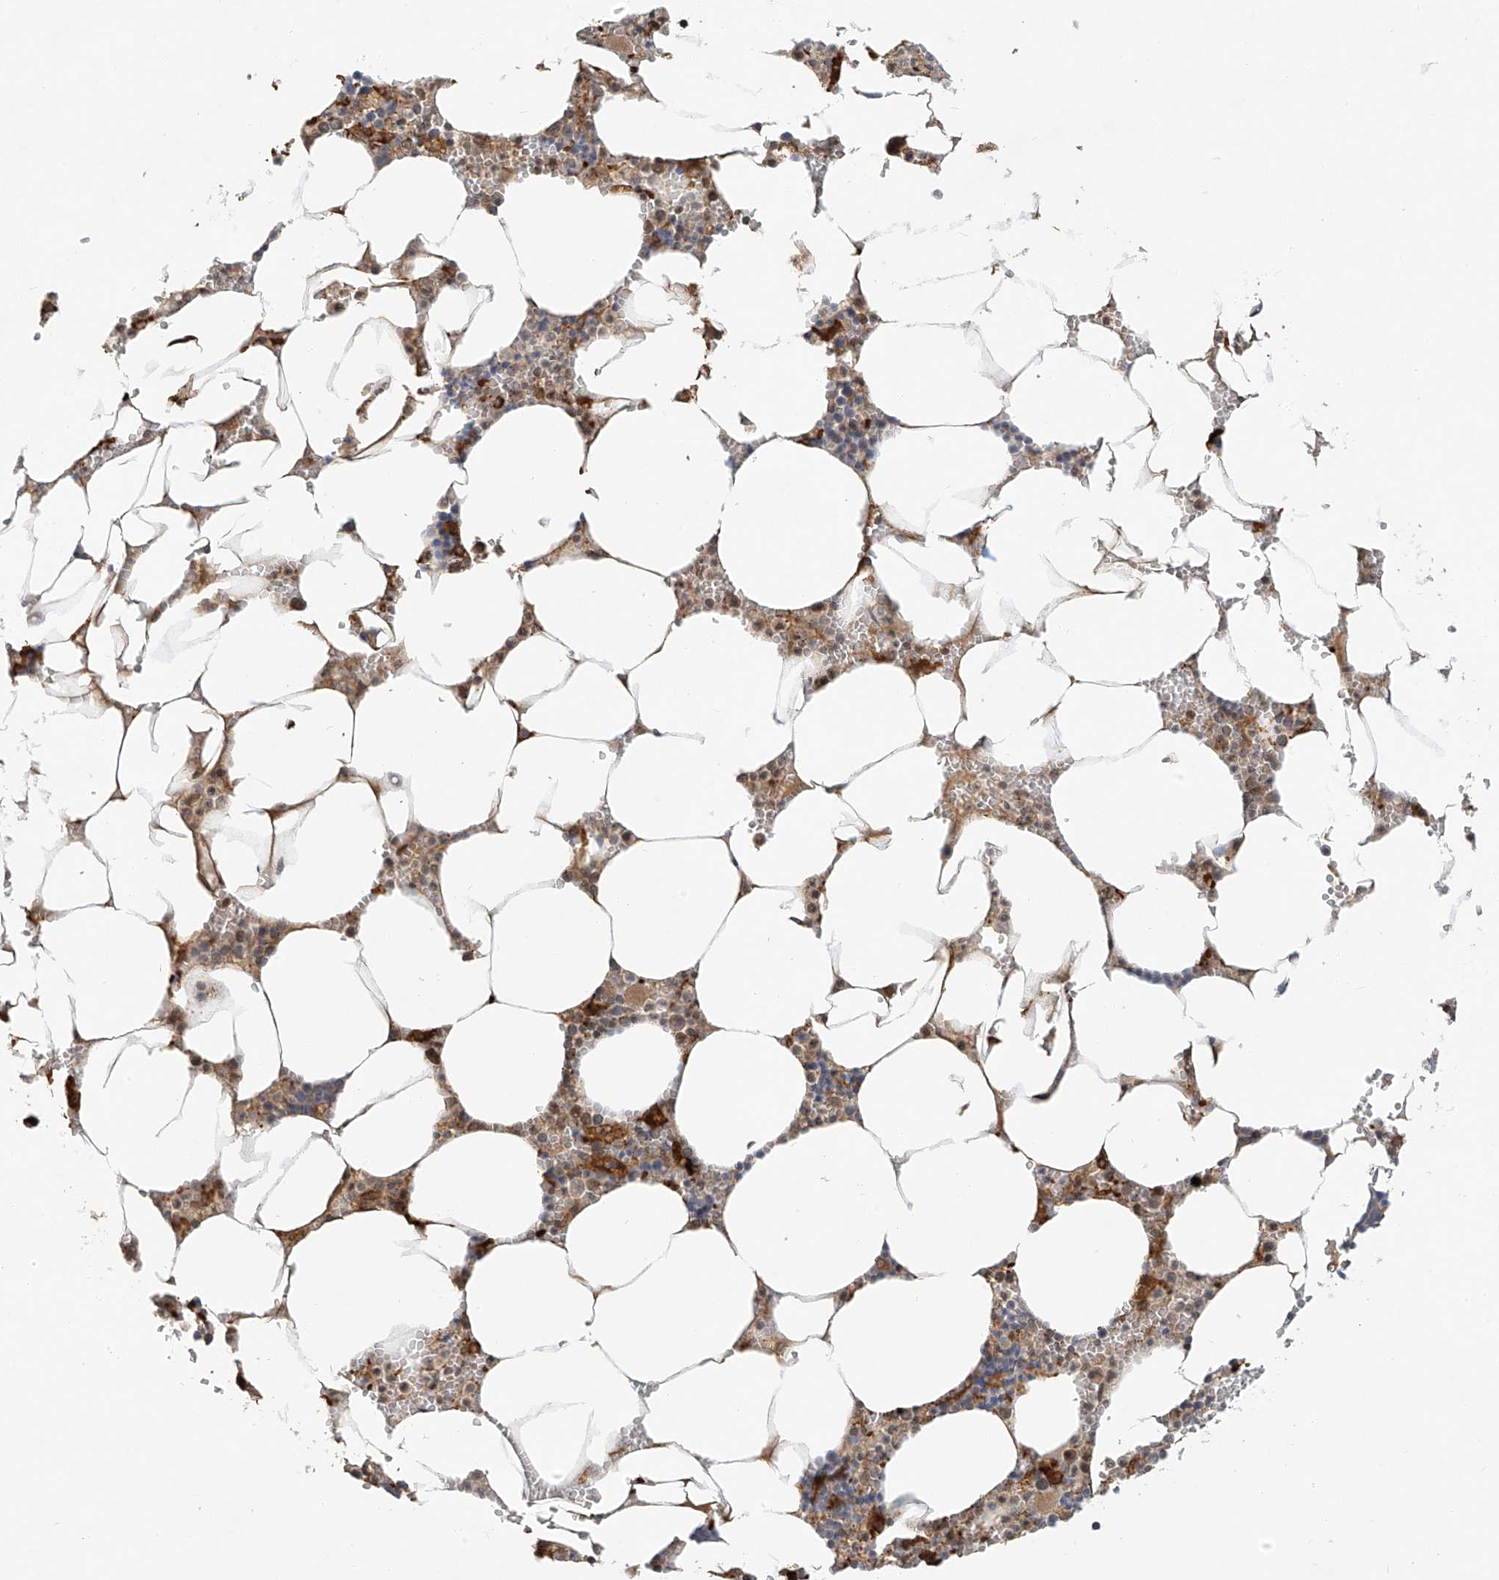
{"staining": {"intensity": "moderate", "quantity": "25%-75%", "location": "cytoplasmic/membranous,nuclear"}, "tissue": "bone marrow", "cell_type": "Hematopoietic cells", "image_type": "normal", "snomed": [{"axis": "morphology", "description": "Normal tissue, NOS"}, {"axis": "topography", "description": "Bone marrow"}], "caption": "IHC image of benign human bone marrow stained for a protein (brown), which demonstrates medium levels of moderate cytoplasmic/membranous,nuclear expression in approximately 25%-75% of hematopoietic cells.", "gene": "SYTL3", "patient": {"sex": "male", "age": 70}}